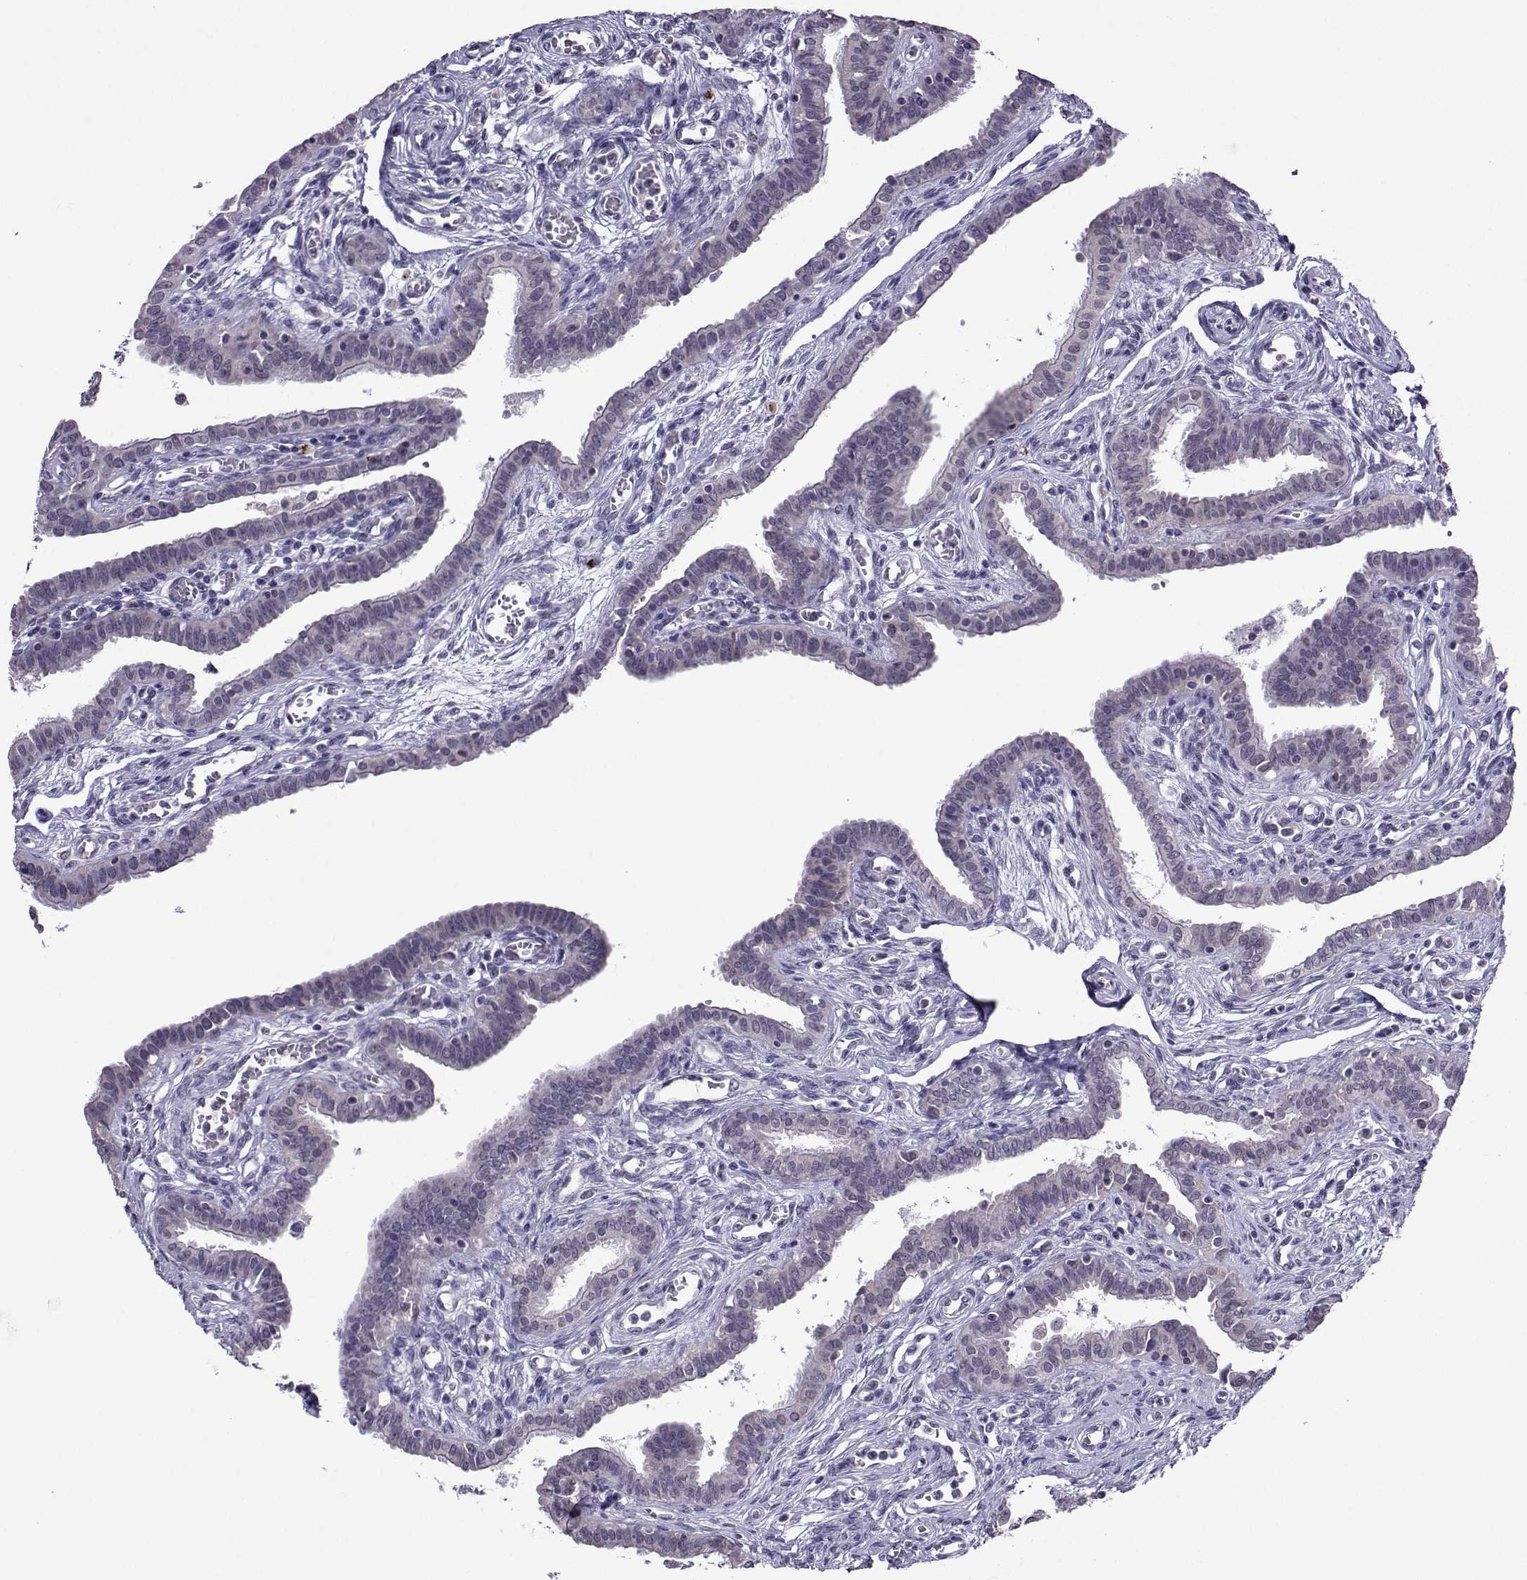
{"staining": {"intensity": "moderate", "quantity": "<25%", "location": "cytoplasmic/membranous"}, "tissue": "fallopian tube", "cell_type": "Glandular cells", "image_type": "normal", "snomed": [{"axis": "morphology", "description": "Normal tissue, NOS"}, {"axis": "morphology", "description": "Carcinoma, endometroid"}, {"axis": "topography", "description": "Fallopian tube"}, {"axis": "topography", "description": "Ovary"}], "caption": "Brown immunohistochemical staining in normal fallopian tube displays moderate cytoplasmic/membranous staining in about <25% of glandular cells.", "gene": "DDX20", "patient": {"sex": "female", "age": 42}}